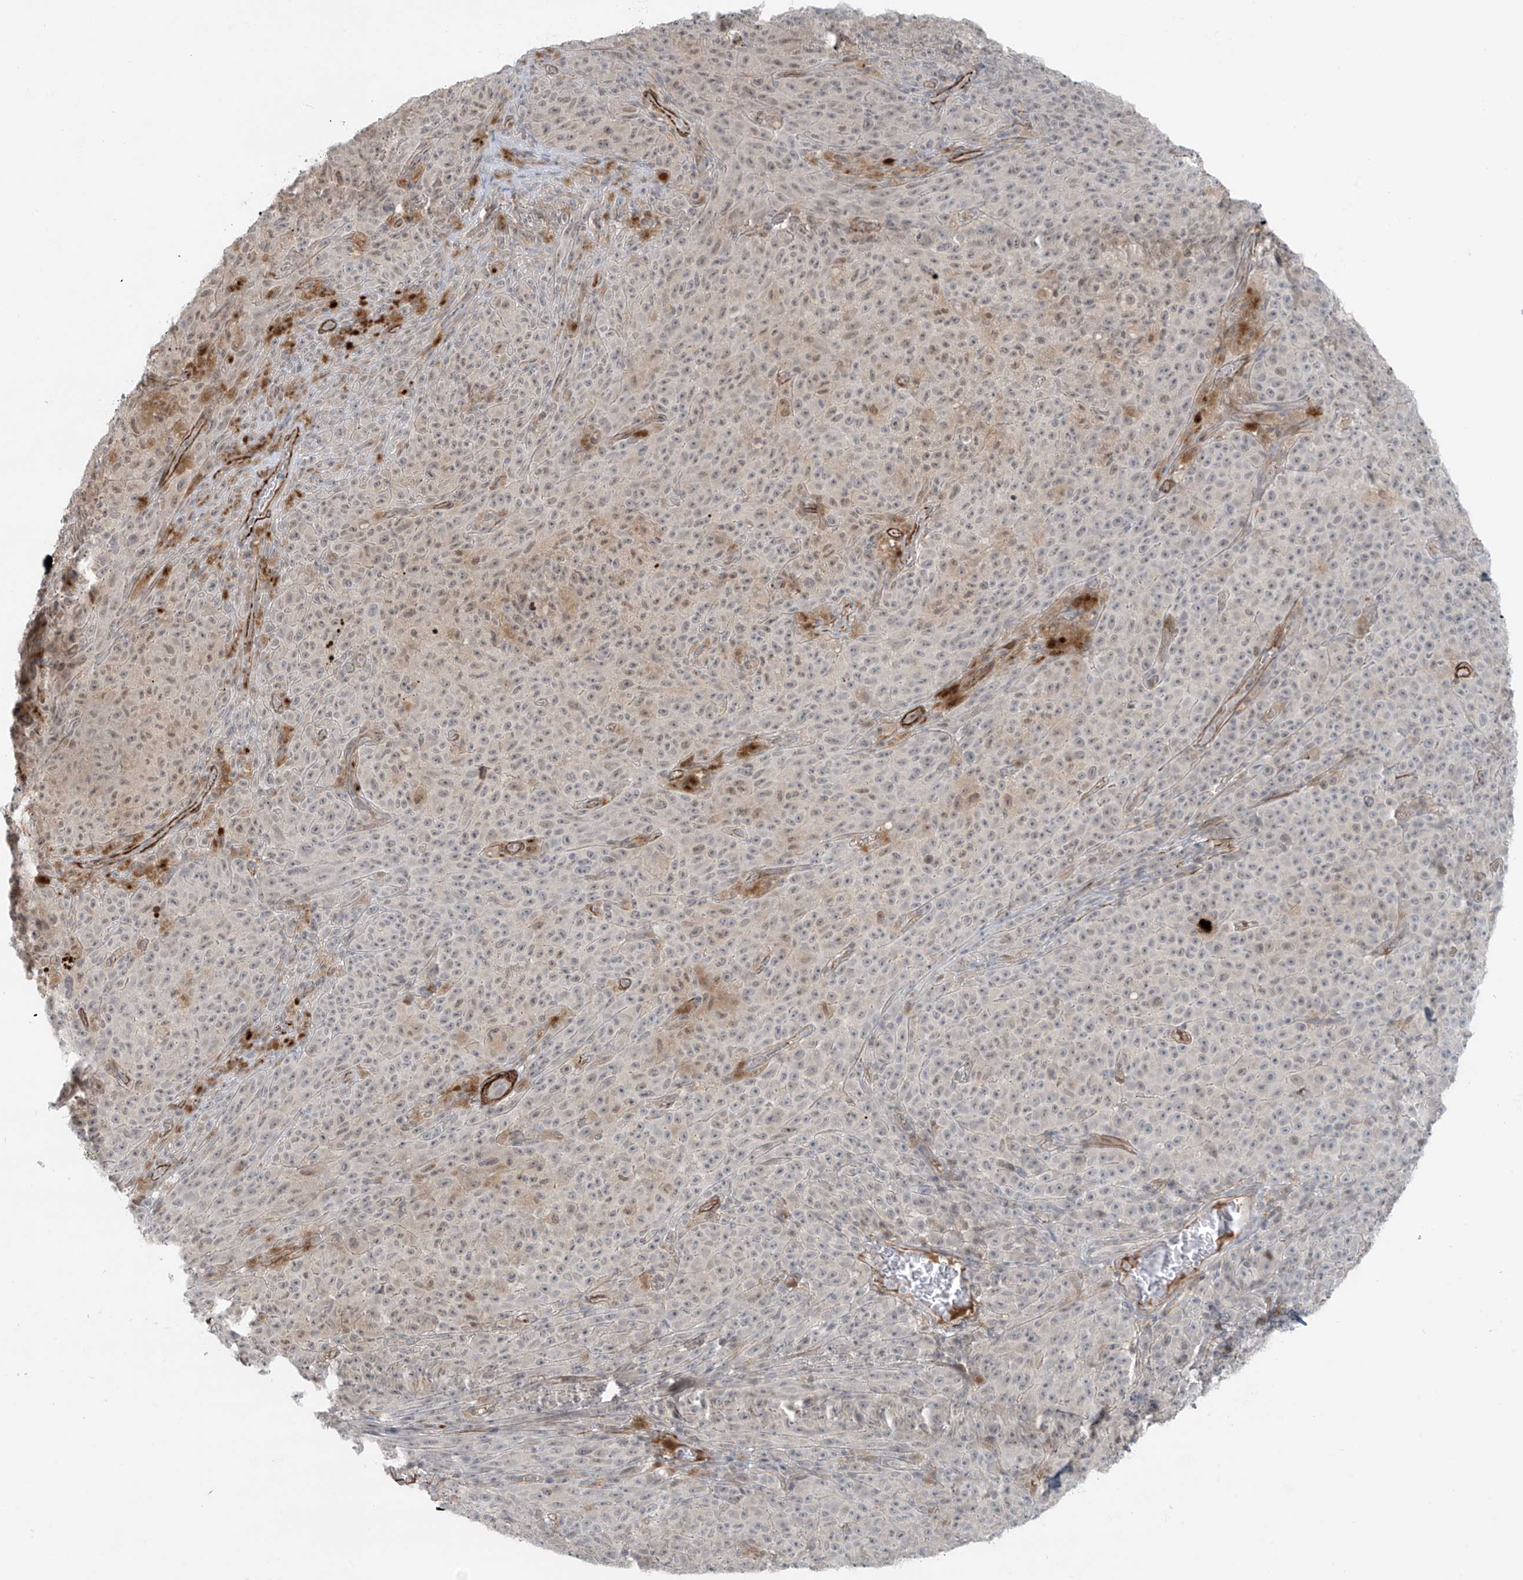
{"staining": {"intensity": "negative", "quantity": "none", "location": "none"}, "tissue": "melanoma", "cell_type": "Tumor cells", "image_type": "cancer", "snomed": [{"axis": "morphology", "description": "Malignant melanoma, NOS"}, {"axis": "topography", "description": "Skin"}], "caption": "Immunohistochemical staining of malignant melanoma reveals no significant staining in tumor cells.", "gene": "RASGEF1A", "patient": {"sex": "female", "age": 82}}